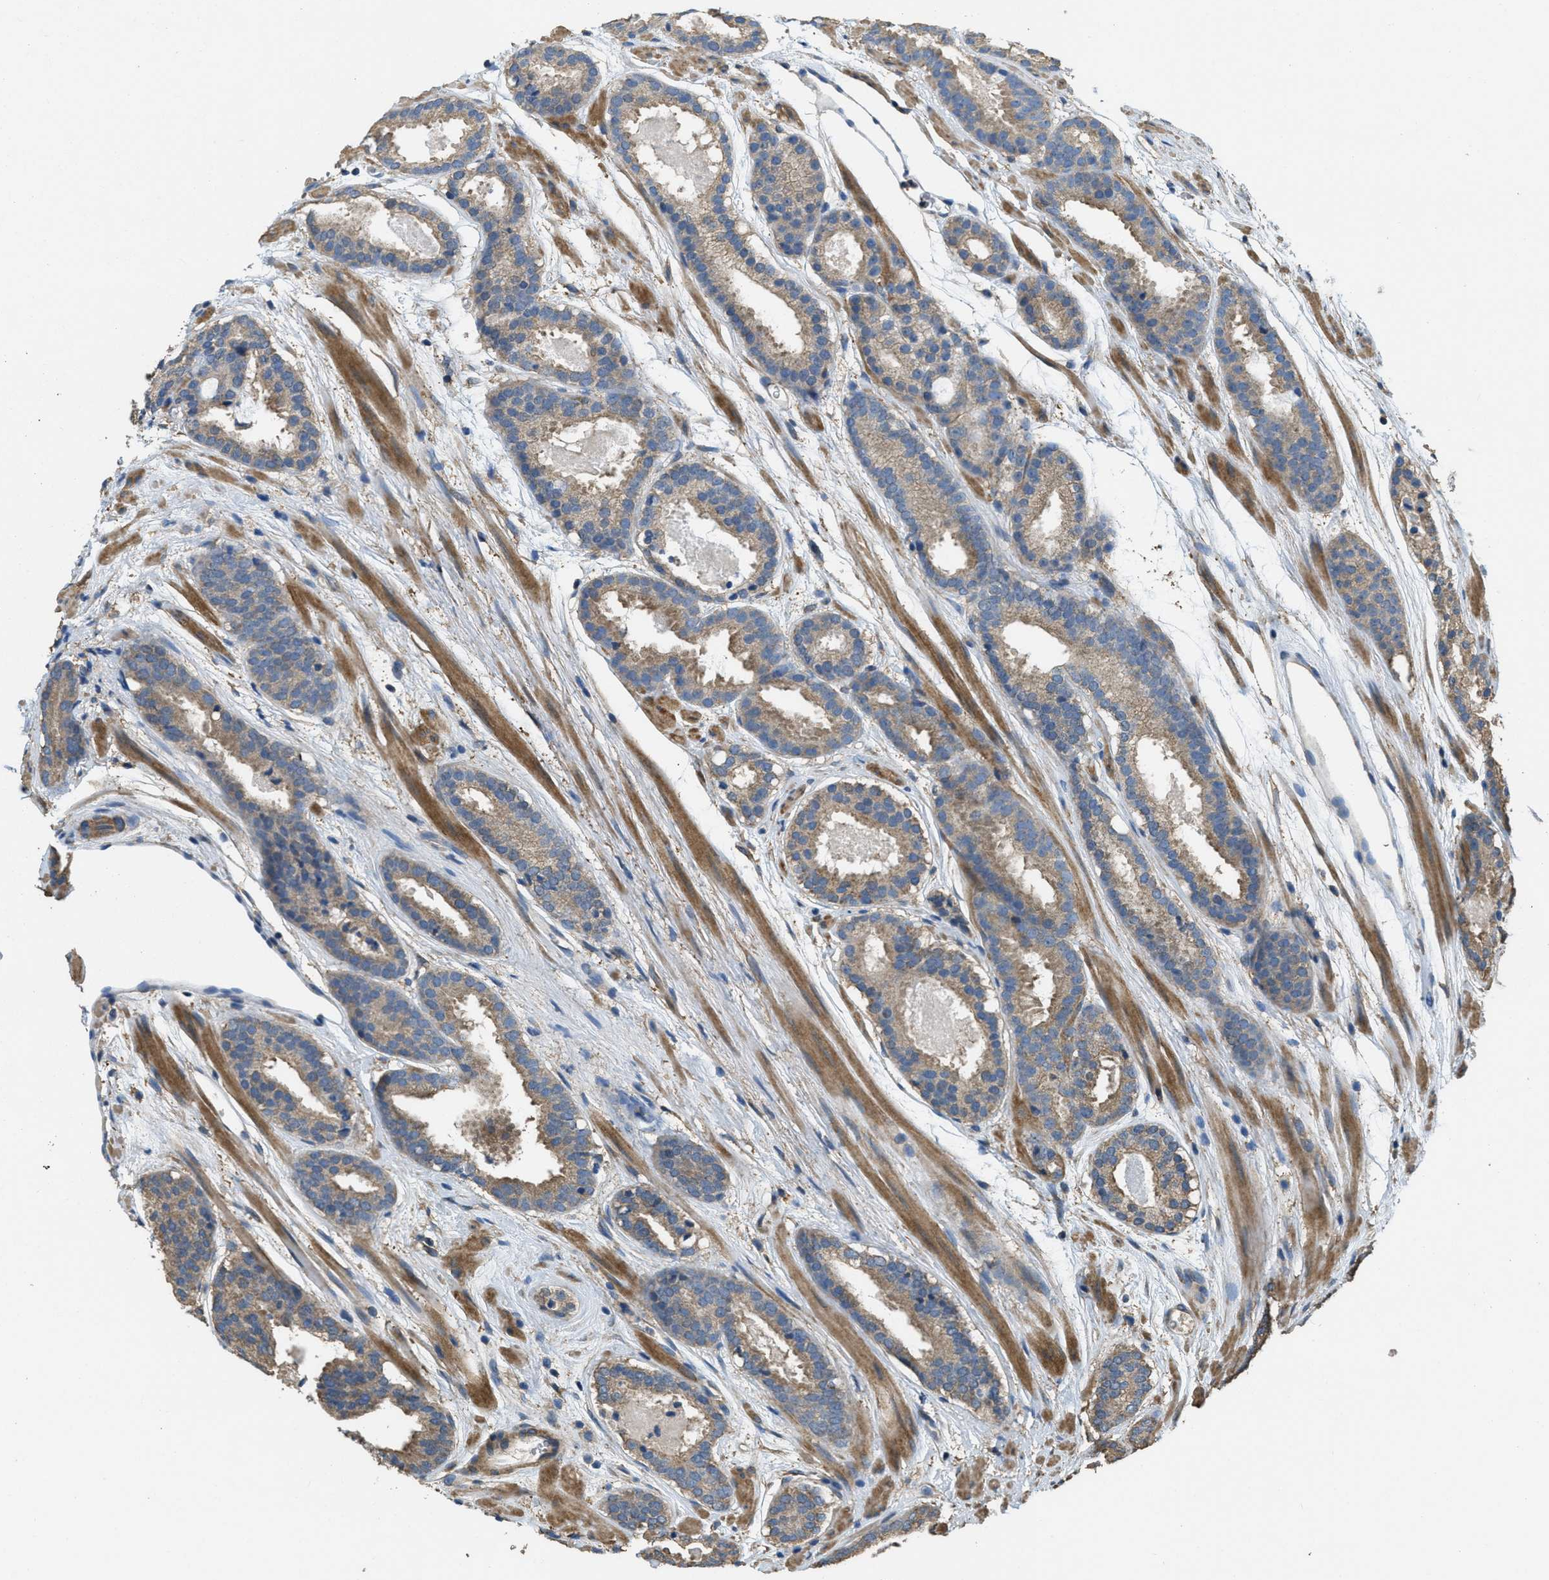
{"staining": {"intensity": "moderate", "quantity": ">75%", "location": "cytoplasmic/membranous"}, "tissue": "prostate cancer", "cell_type": "Tumor cells", "image_type": "cancer", "snomed": [{"axis": "morphology", "description": "Adenocarcinoma, Low grade"}, {"axis": "topography", "description": "Prostate"}], "caption": "Tumor cells show medium levels of moderate cytoplasmic/membranous staining in approximately >75% of cells in prostate low-grade adenocarcinoma. Using DAB (brown) and hematoxylin (blue) stains, captured at high magnification using brightfield microscopy.", "gene": "THBS2", "patient": {"sex": "male", "age": 69}}